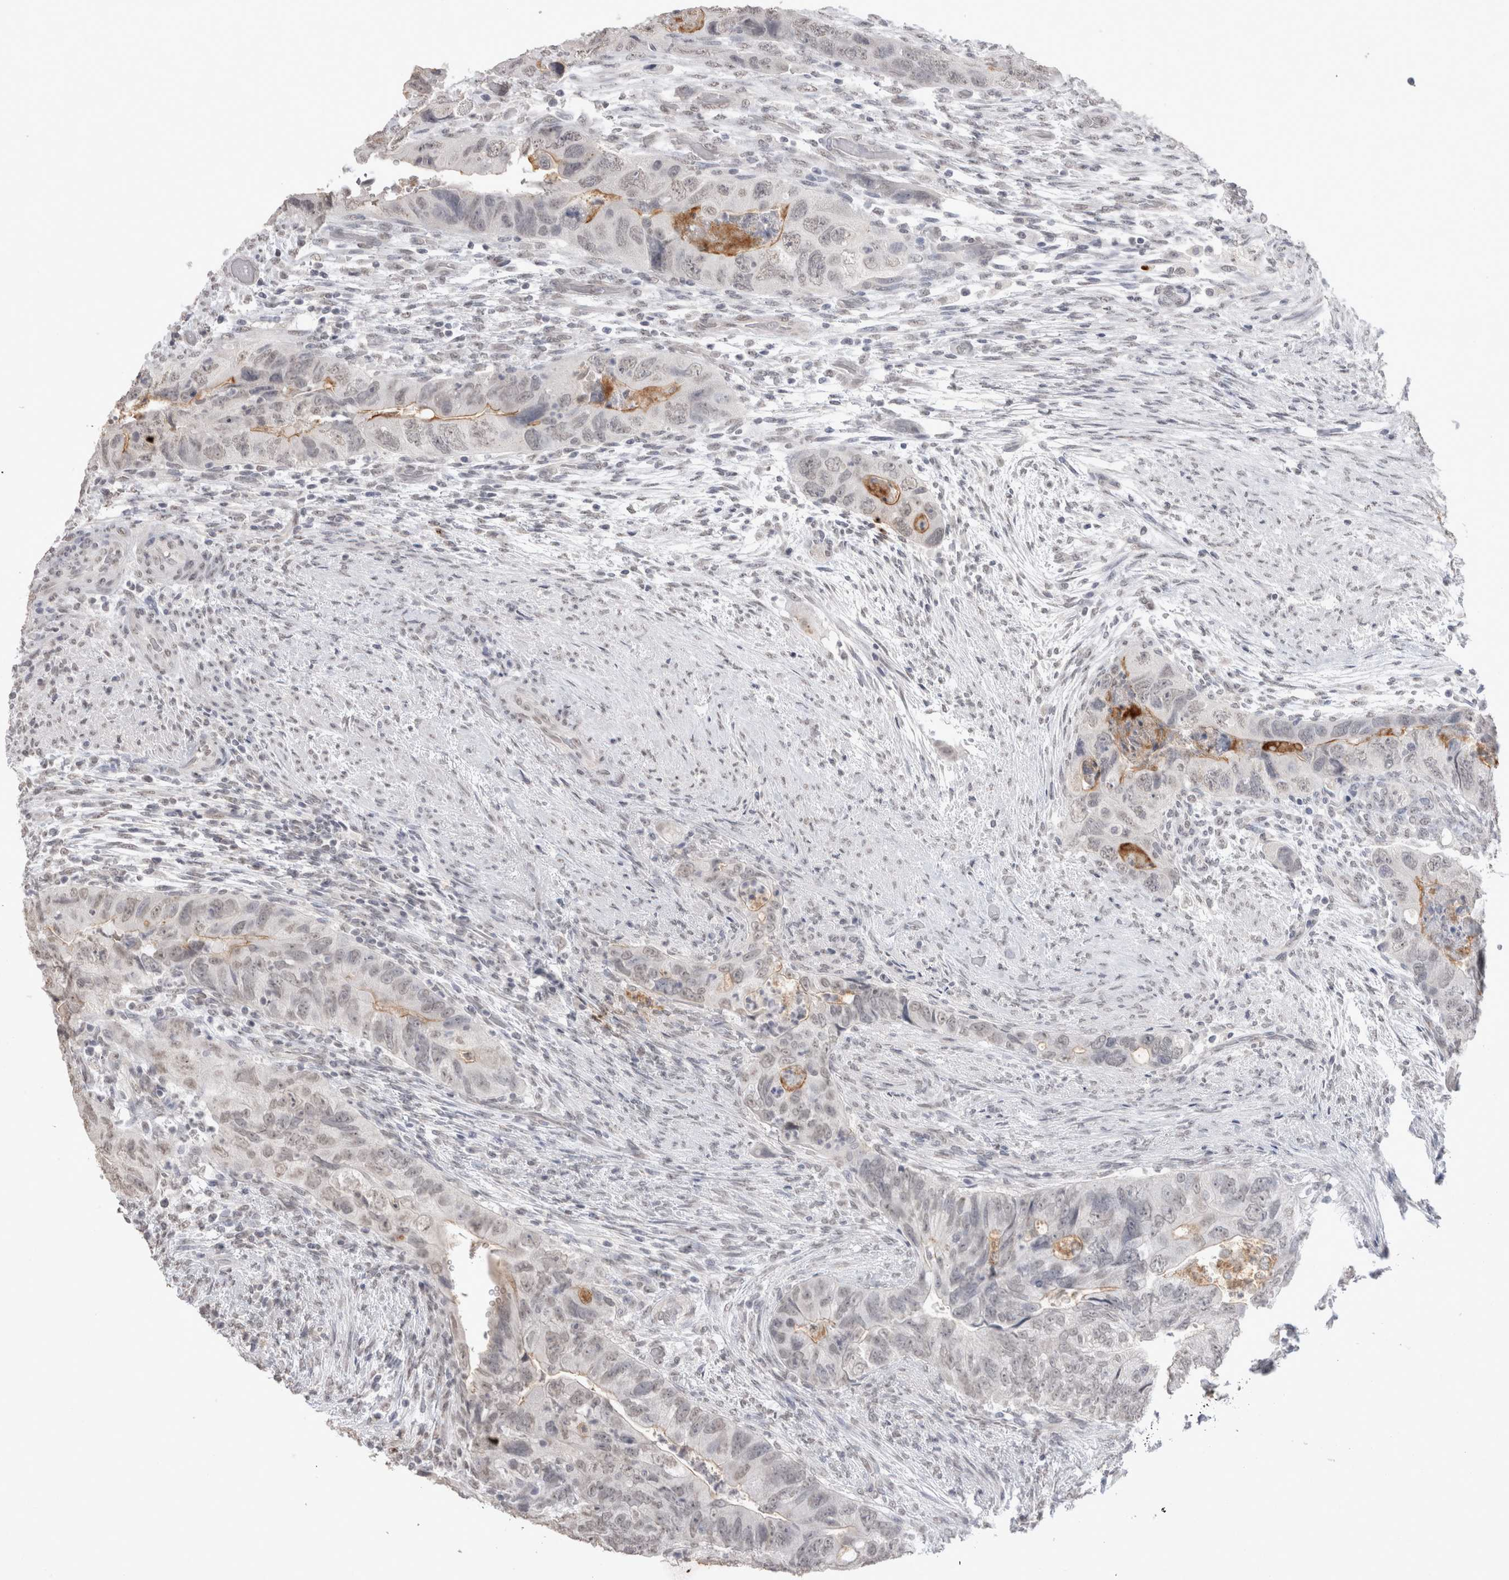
{"staining": {"intensity": "weak", "quantity": "<25%", "location": "cytoplasmic/membranous"}, "tissue": "colorectal cancer", "cell_type": "Tumor cells", "image_type": "cancer", "snomed": [{"axis": "morphology", "description": "Adenocarcinoma, NOS"}, {"axis": "topography", "description": "Rectum"}], "caption": "Photomicrograph shows no significant protein staining in tumor cells of colorectal adenocarcinoma.", "gene": "DDX4", "patient": {"sex": "male", "age": 63}}